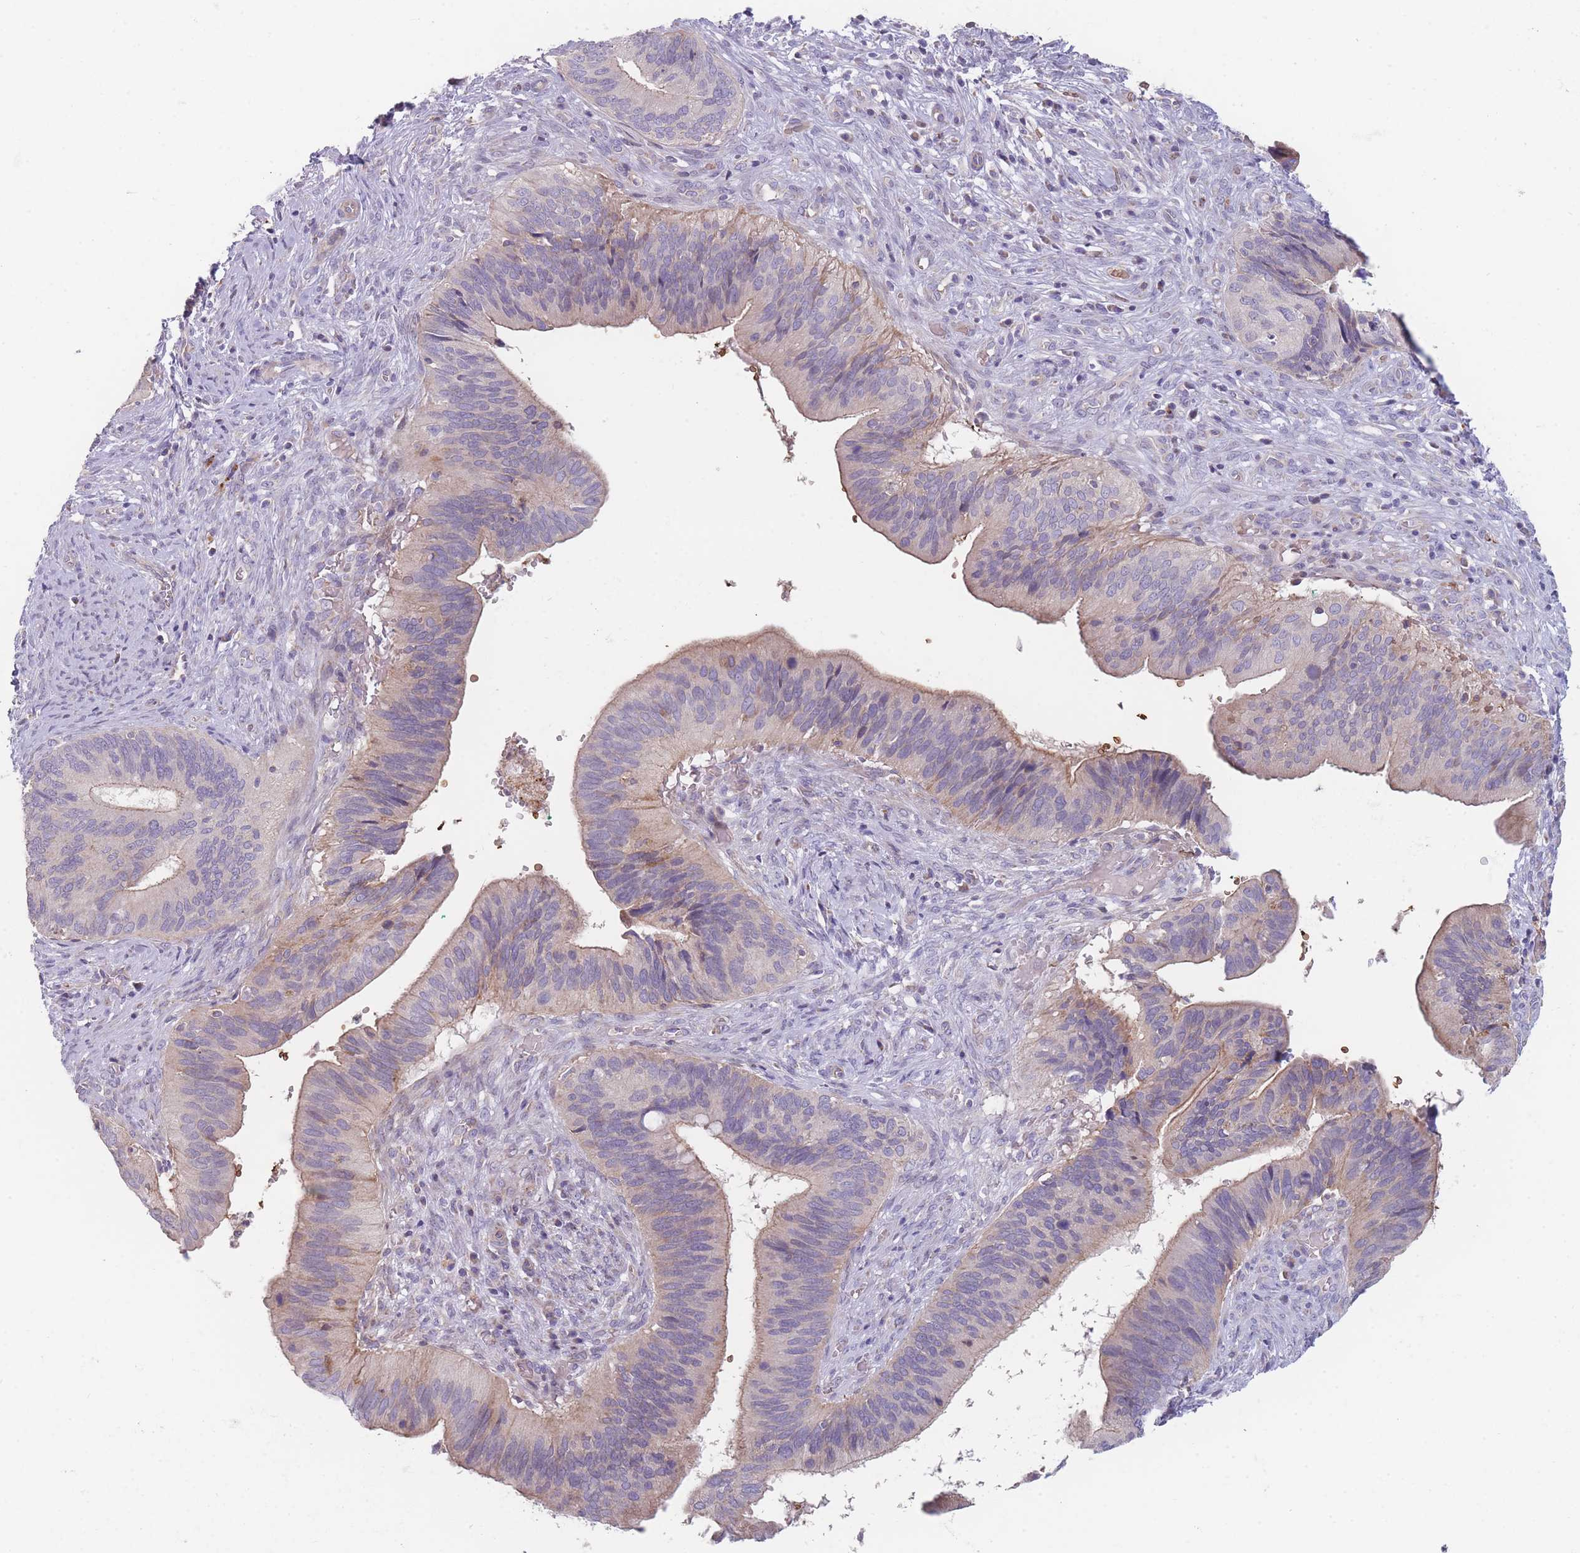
{"staining": {"intensity": "negative", "quantity": "none", "location": "none"}, "tissue": "cervical cancer", "cell_type": "Tumor cells", "image_type": "cancer", "snomed": [{"axis": "morphology", "description": "Adenocarcinoma, NOS"}, {"axis": "topography", "description": "Cervix"}], "caption": "Immunohistochemistry (IHC) image of cervical cancer stained for a protein (brown), which exhibits no positivity in tumor cells.", "gene": "SMPD4", "patient": {"sex": "female", "age": 42}}